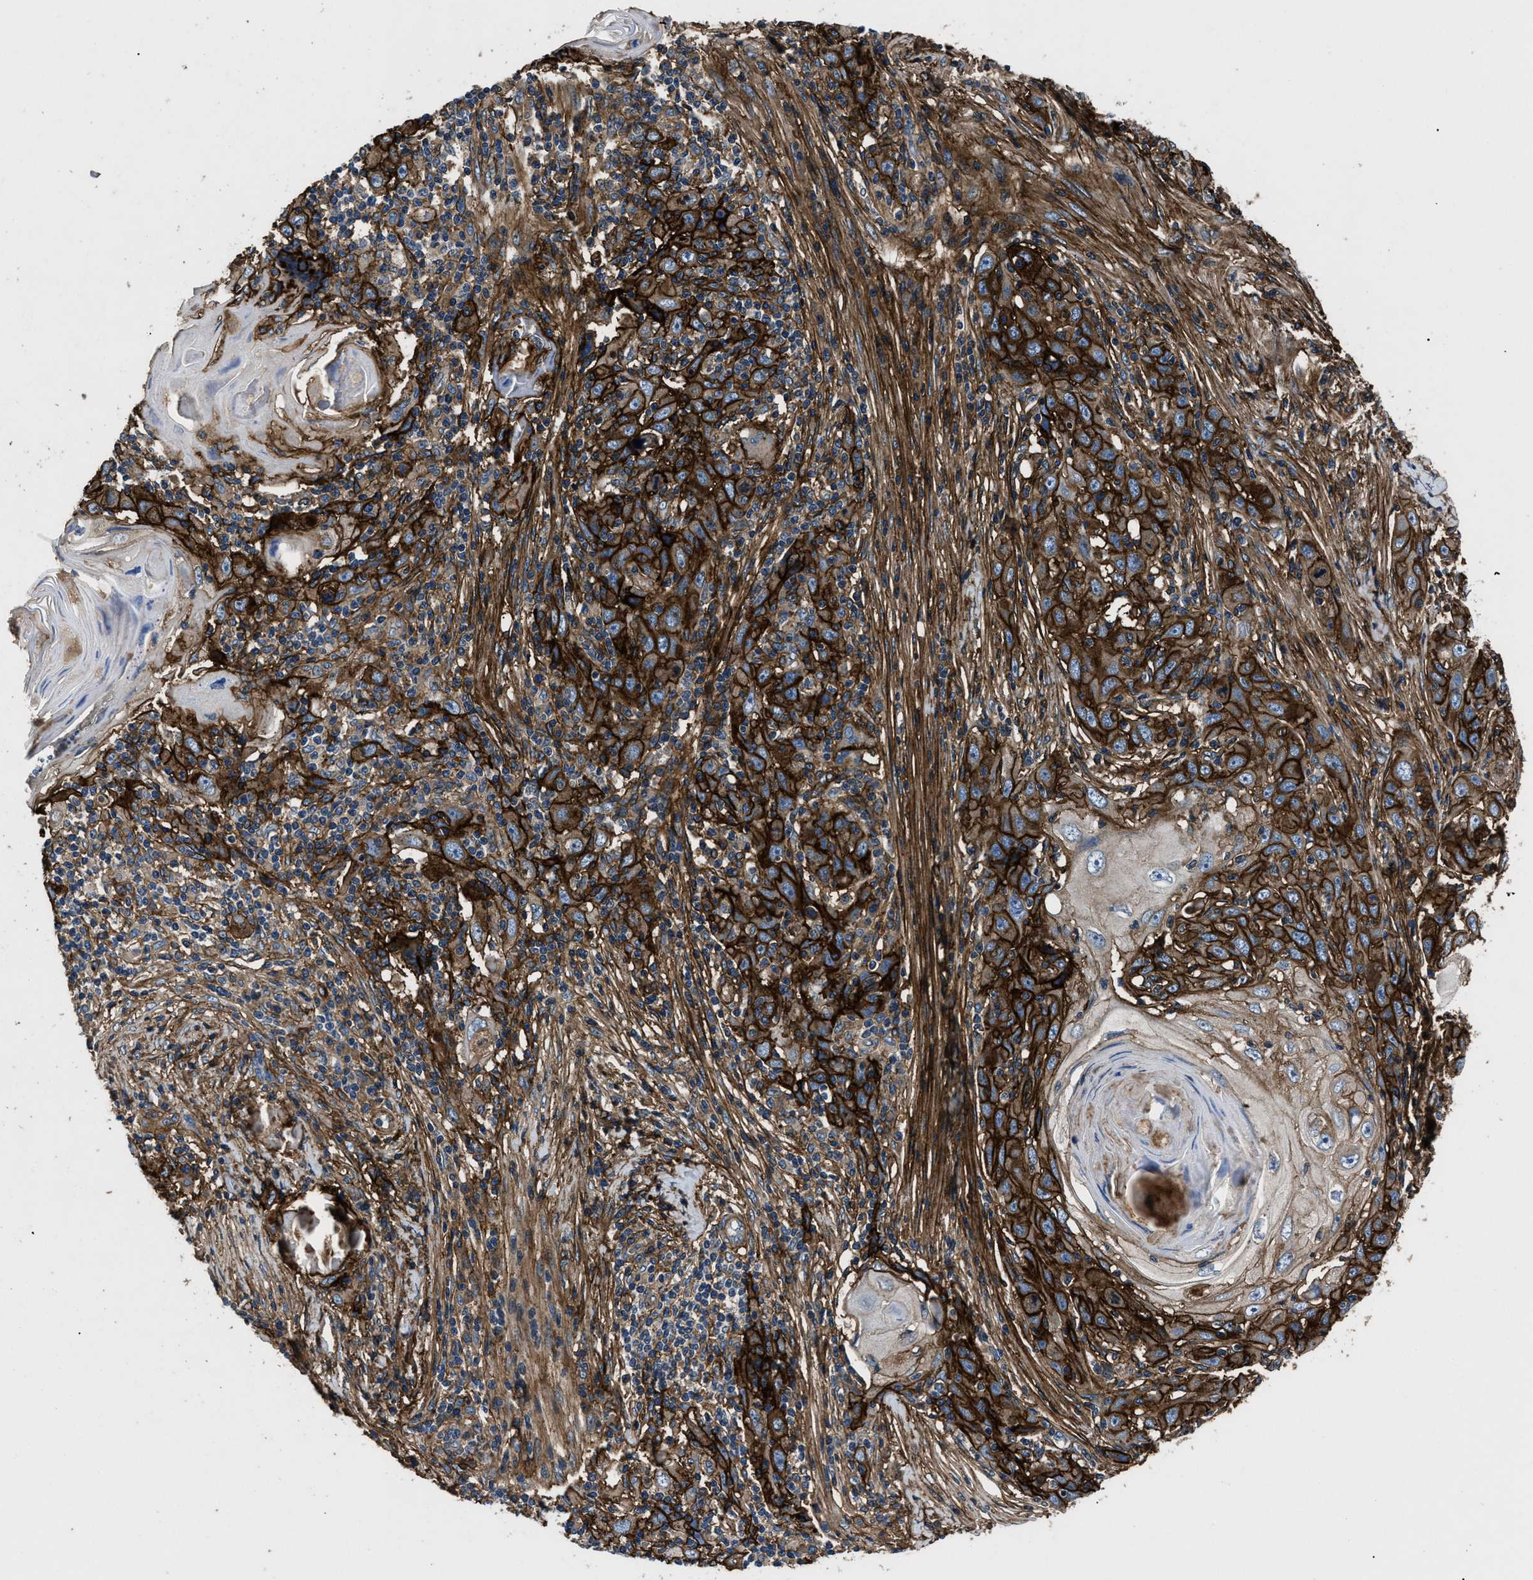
{"staining": {"intensity": "strong", "quantity": ">75%", "location": "cytoplasmic/membranous"}, "tissue": "skin cancer", "cell_type": "Tumor cells", "image_type": "cancer", "snomed": [{"axis": "morphology", "description": "Squamous cell carcinoma, NOS"}, {"axis": "topography", "description": "Skin"}], "caption": "Skin cancer (squamous cell carcinoma) stained for a protein shows strong cytoplasmic/membranous positivity in tumor cells.", "gene": "CD276", "patient": {"sex": "female", "age": 88}}